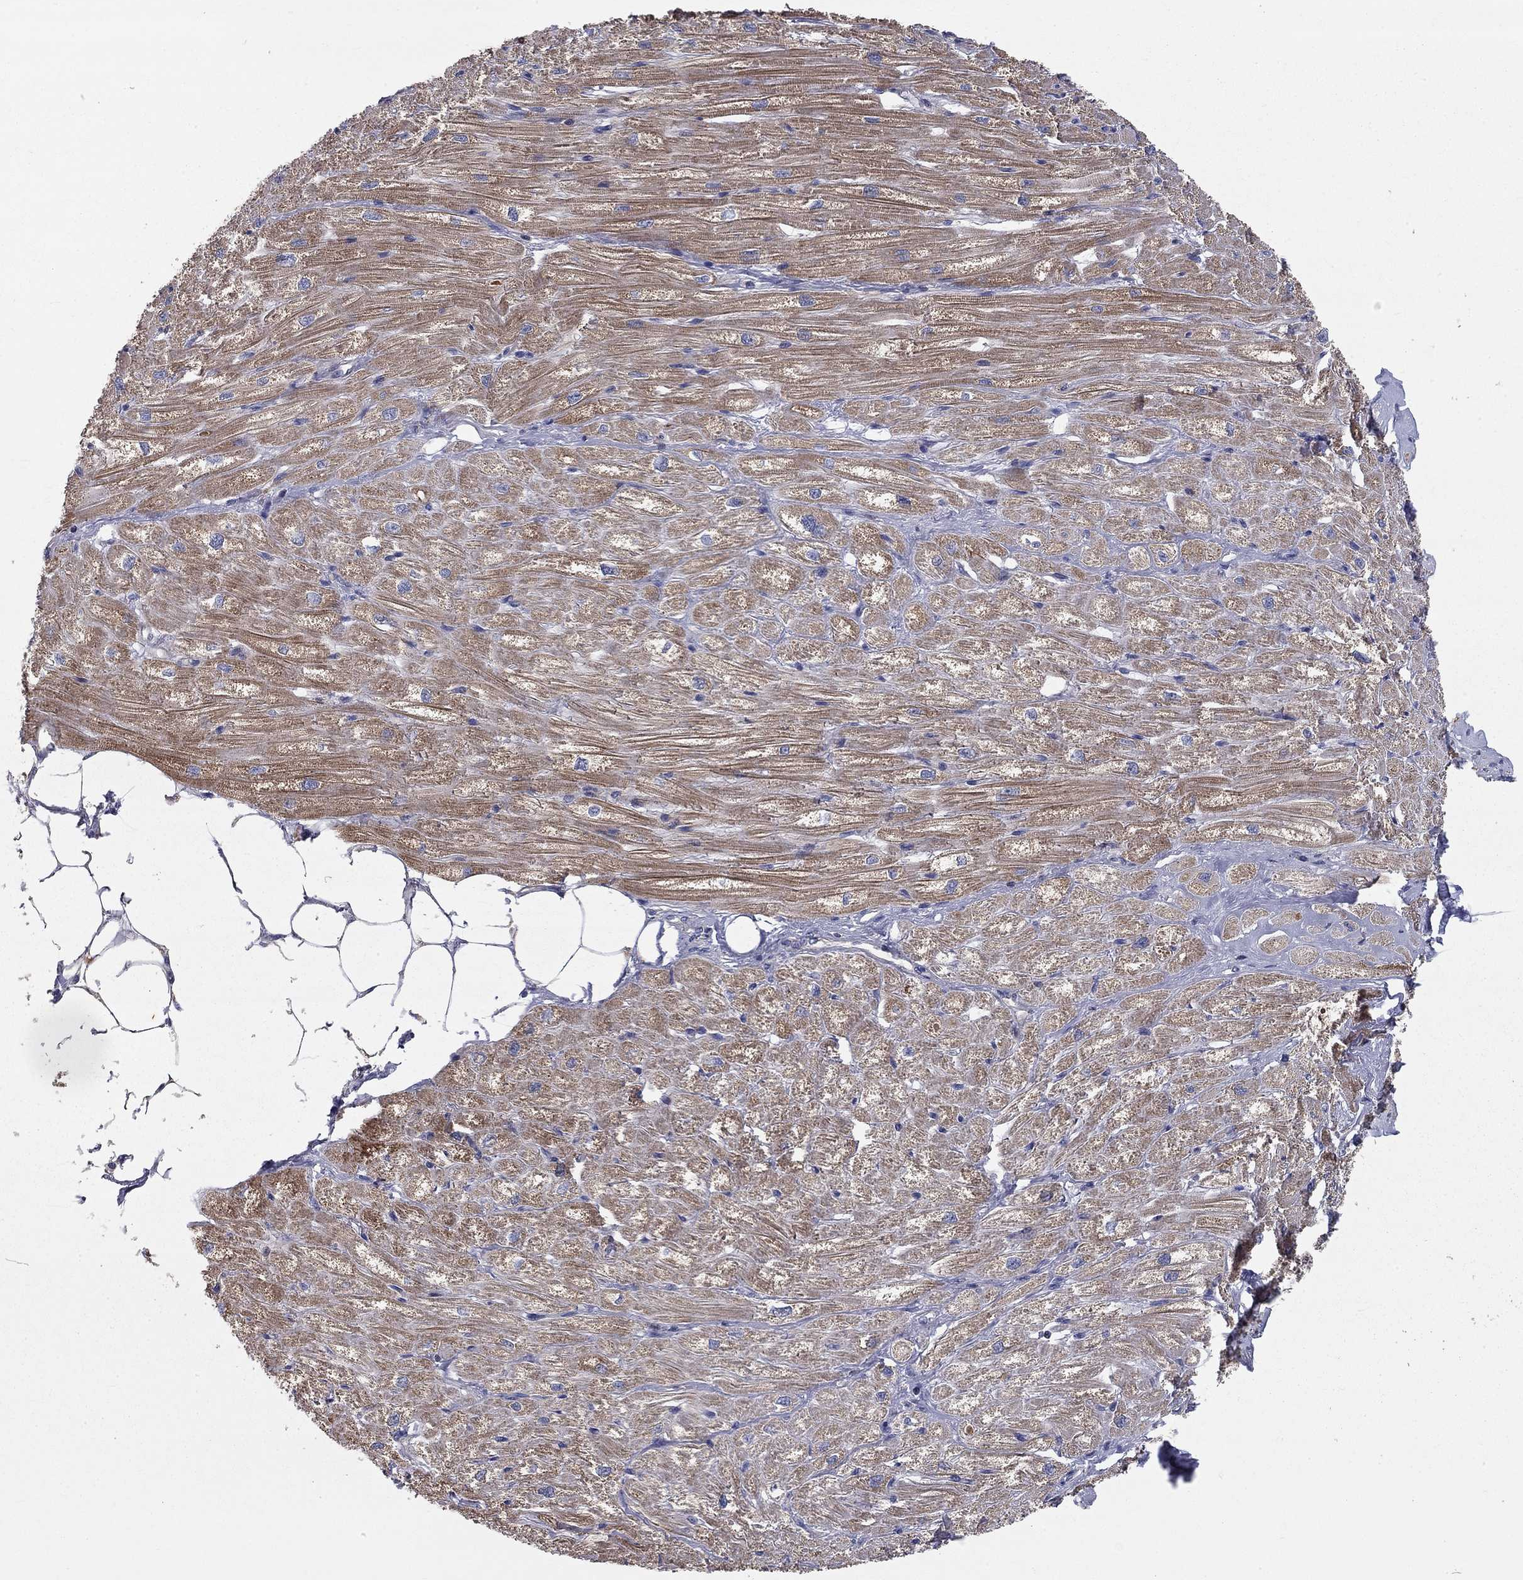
{"staining": {"intensity": "moderate", "quantity": "25%-75%", "location": "cytoplasmic/membranous"}, "tissue": "heart muscle", "cell_type": "Cardiomyocytes", "image_type": "normal", "snomed": [{"axis": "morphology", "description": "Normal tissue, NOS"}, {"axis": "topography", "description": "Heart"}], "caption": "Brown immunohistochemical staining in benign heart muscle exhibits moderate cytoplasmic/membranous positivity in about 25%-75% of cardiomyocytes. Nuclei are stained in blue.", "gene": "KANSL1L", "patient": {"sex": "male", "age": 57}}